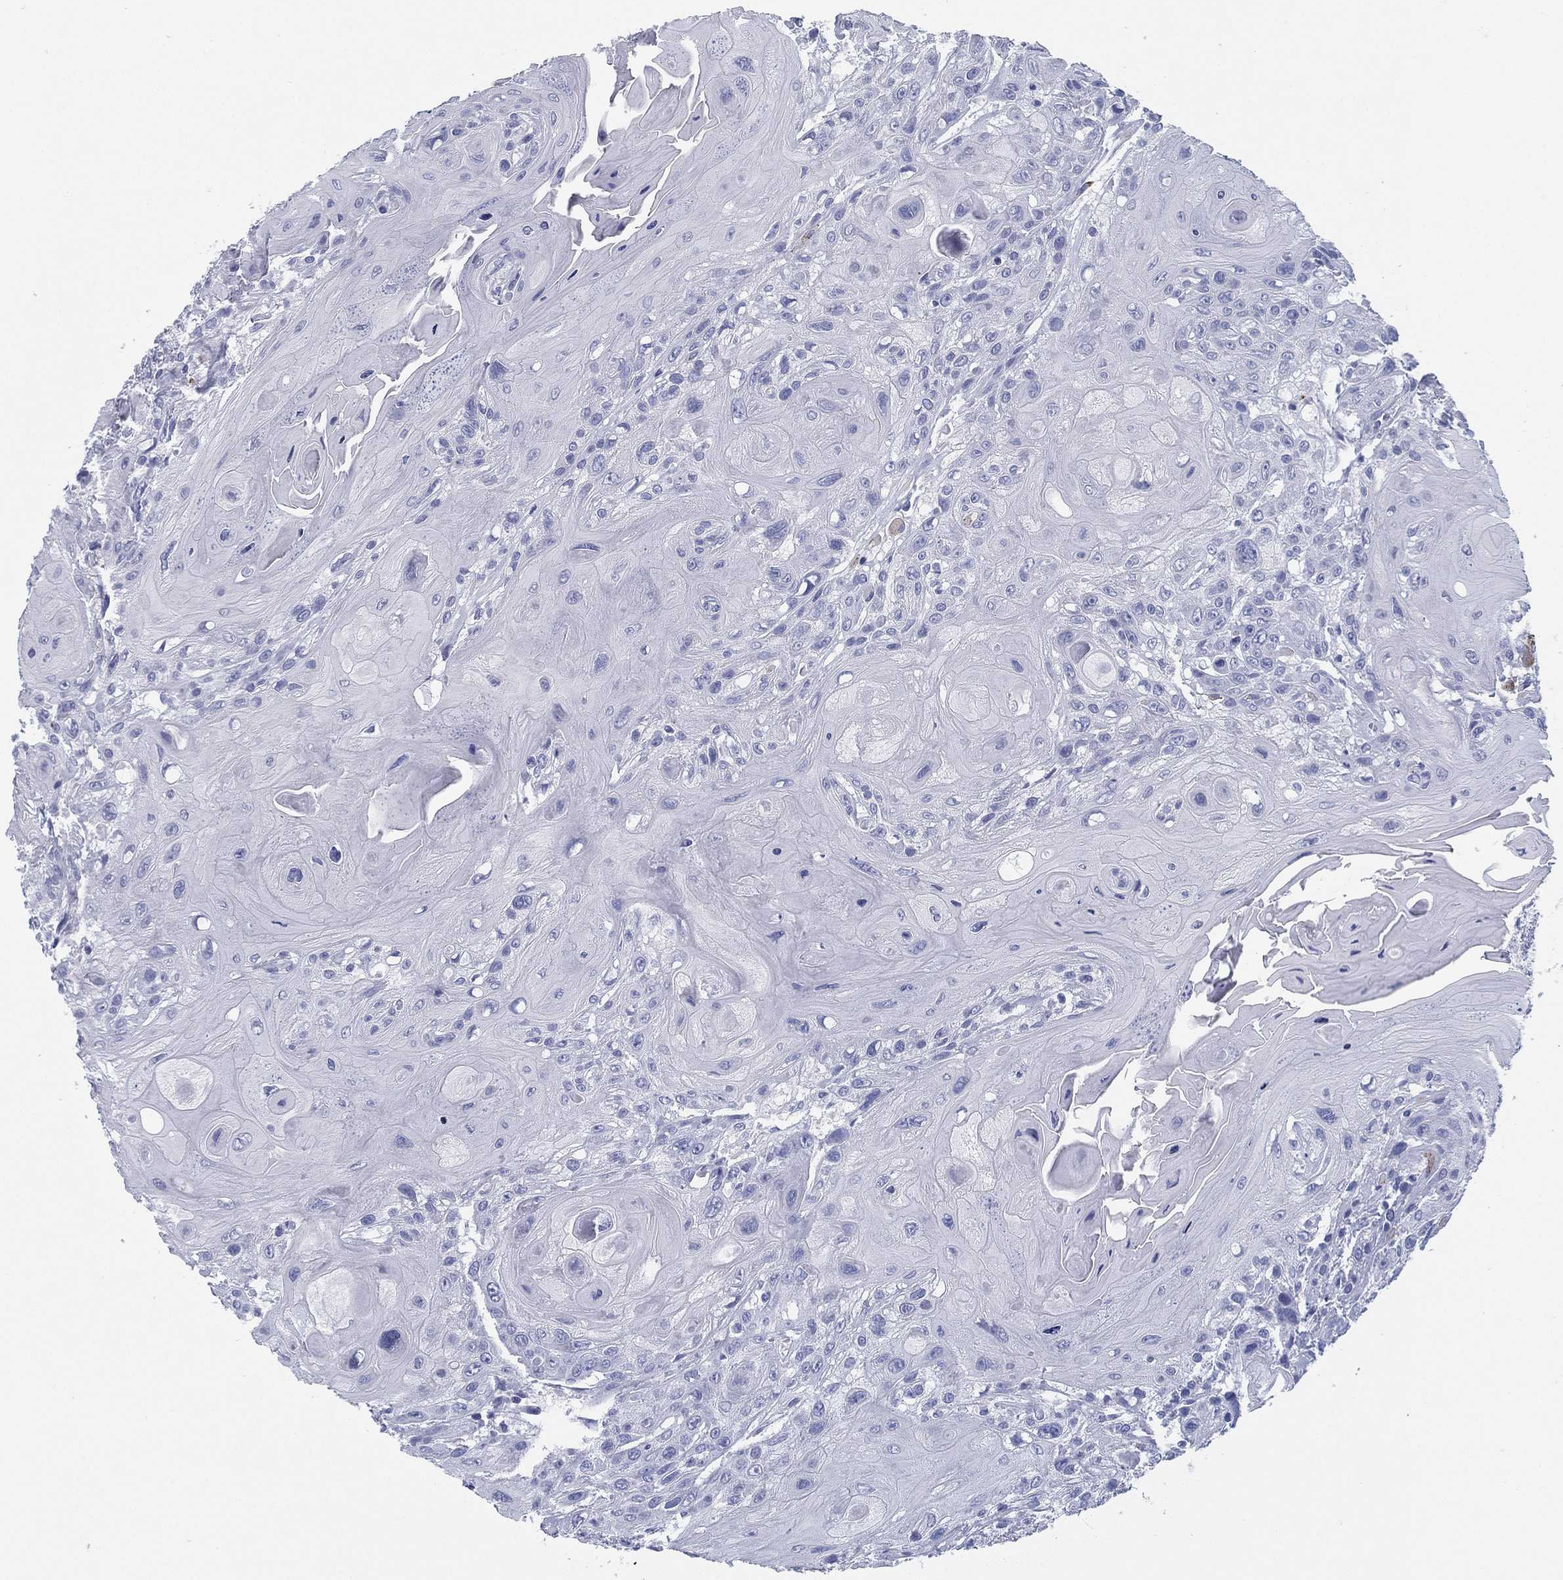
{"staining": {"intensity": "negative", "quantity": "none", "location": "none"}, "tissue": "head and neck cancer", "cell_type": "Tumor cells", "image_type": "cancer", "snomed": [{"axis": "morphology", "description": "Squamous cell carcinoma, NOS"}, {"axis": "topography", "description": "Head-Neck"}], "caption": "Head and neck squamous cell carcinoma stained for a protein using immunohistochemistry (IHC) exhibits no staining tumor cells.", "gene": "TMEM252", "patient": {"sex": "female", "age": 59}}